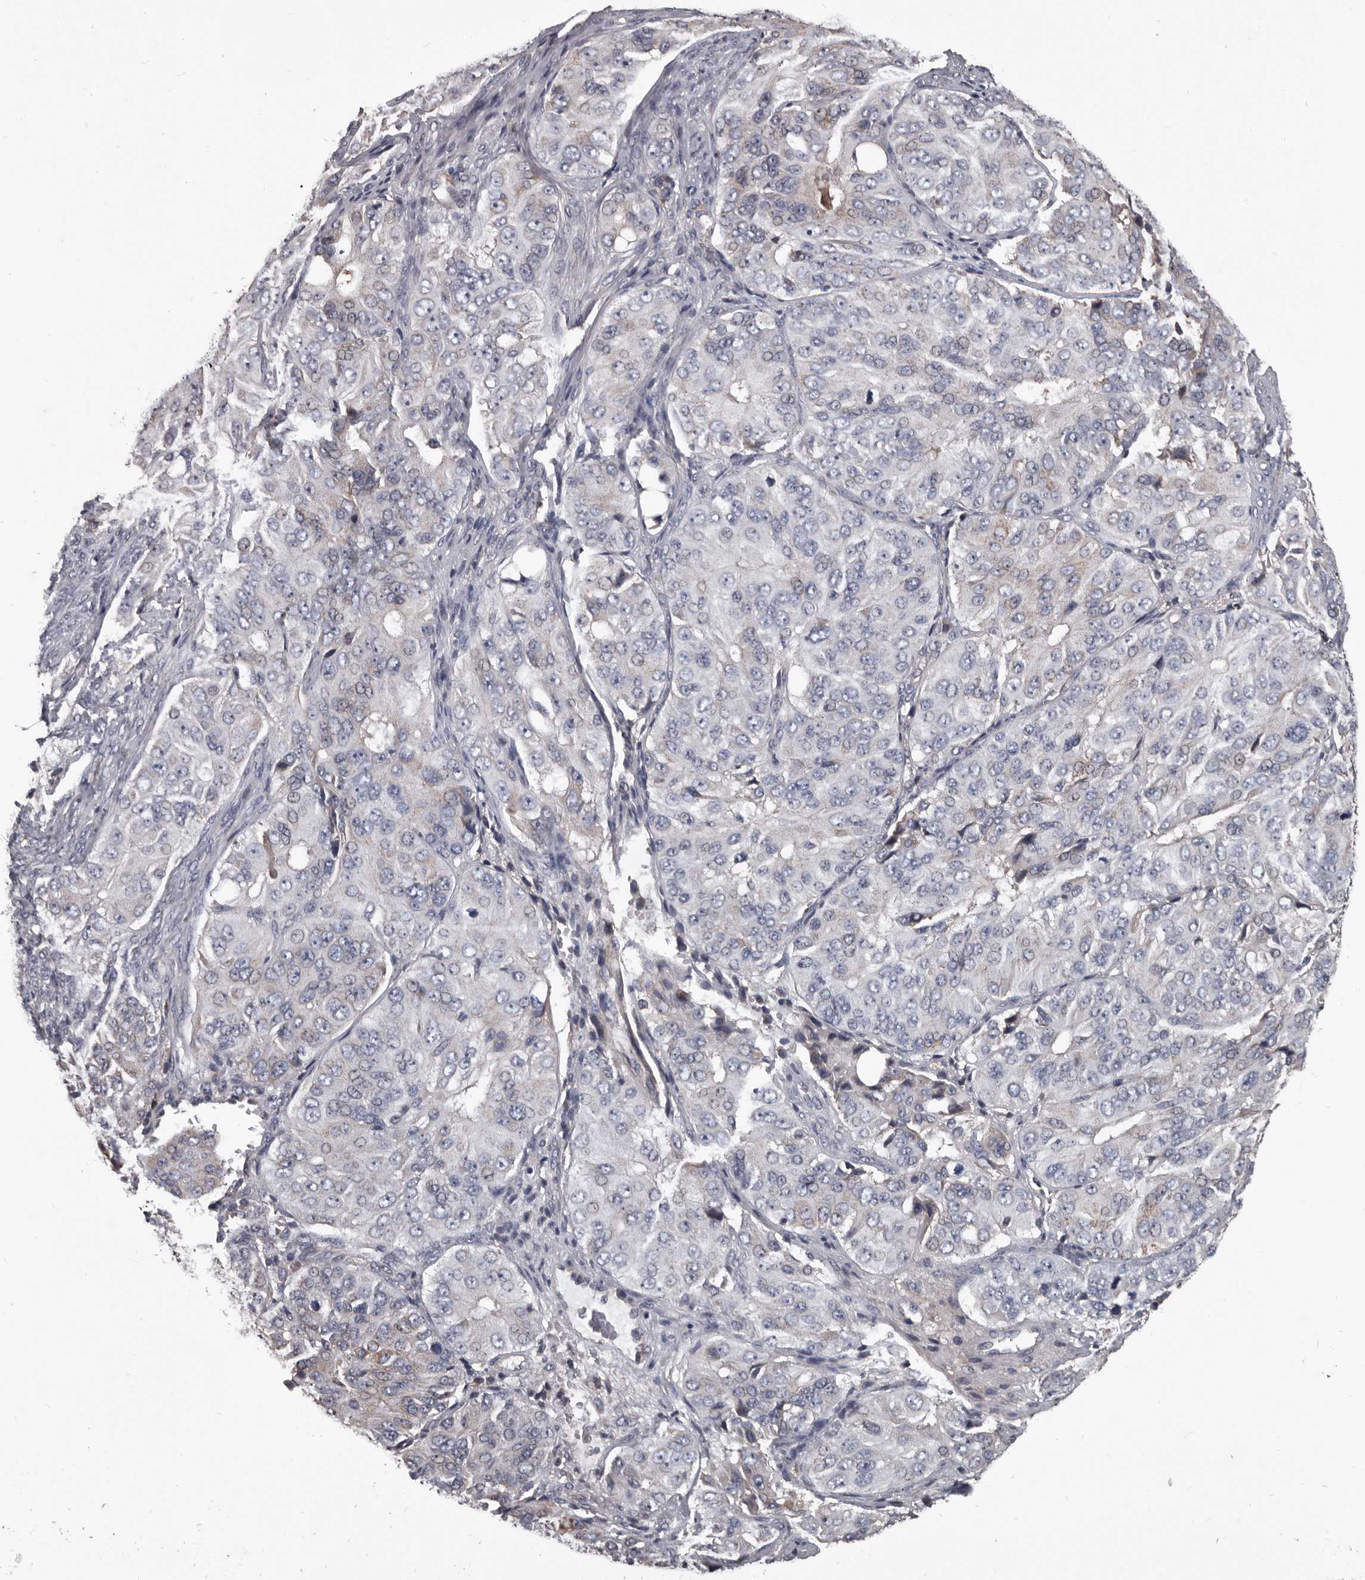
{"staining": {"intensity": "negative", "quantity": "none", "location": "none"}, "tissue": "ovarian cancer", "cell_type": "Tumor cells", "image_type": "cancer", "snomed": [{"axis": "morphology", "description": "Carcinoma, endometroid"}, {"axis": "topography", "description": "Ovary"}], "caption": "Immunohistochemical staining of human ovarian cancer (endometroid carcinoma) displays no significant positivity in tumor cells. (Stains: DAB immunohistochemistry (IHC) with hematoxylin counter stain, Microscopy: brightfield microscopy at high magnification).", "gene": "ALDH5A1", "patient": {"sex": "female", "age": 51}}